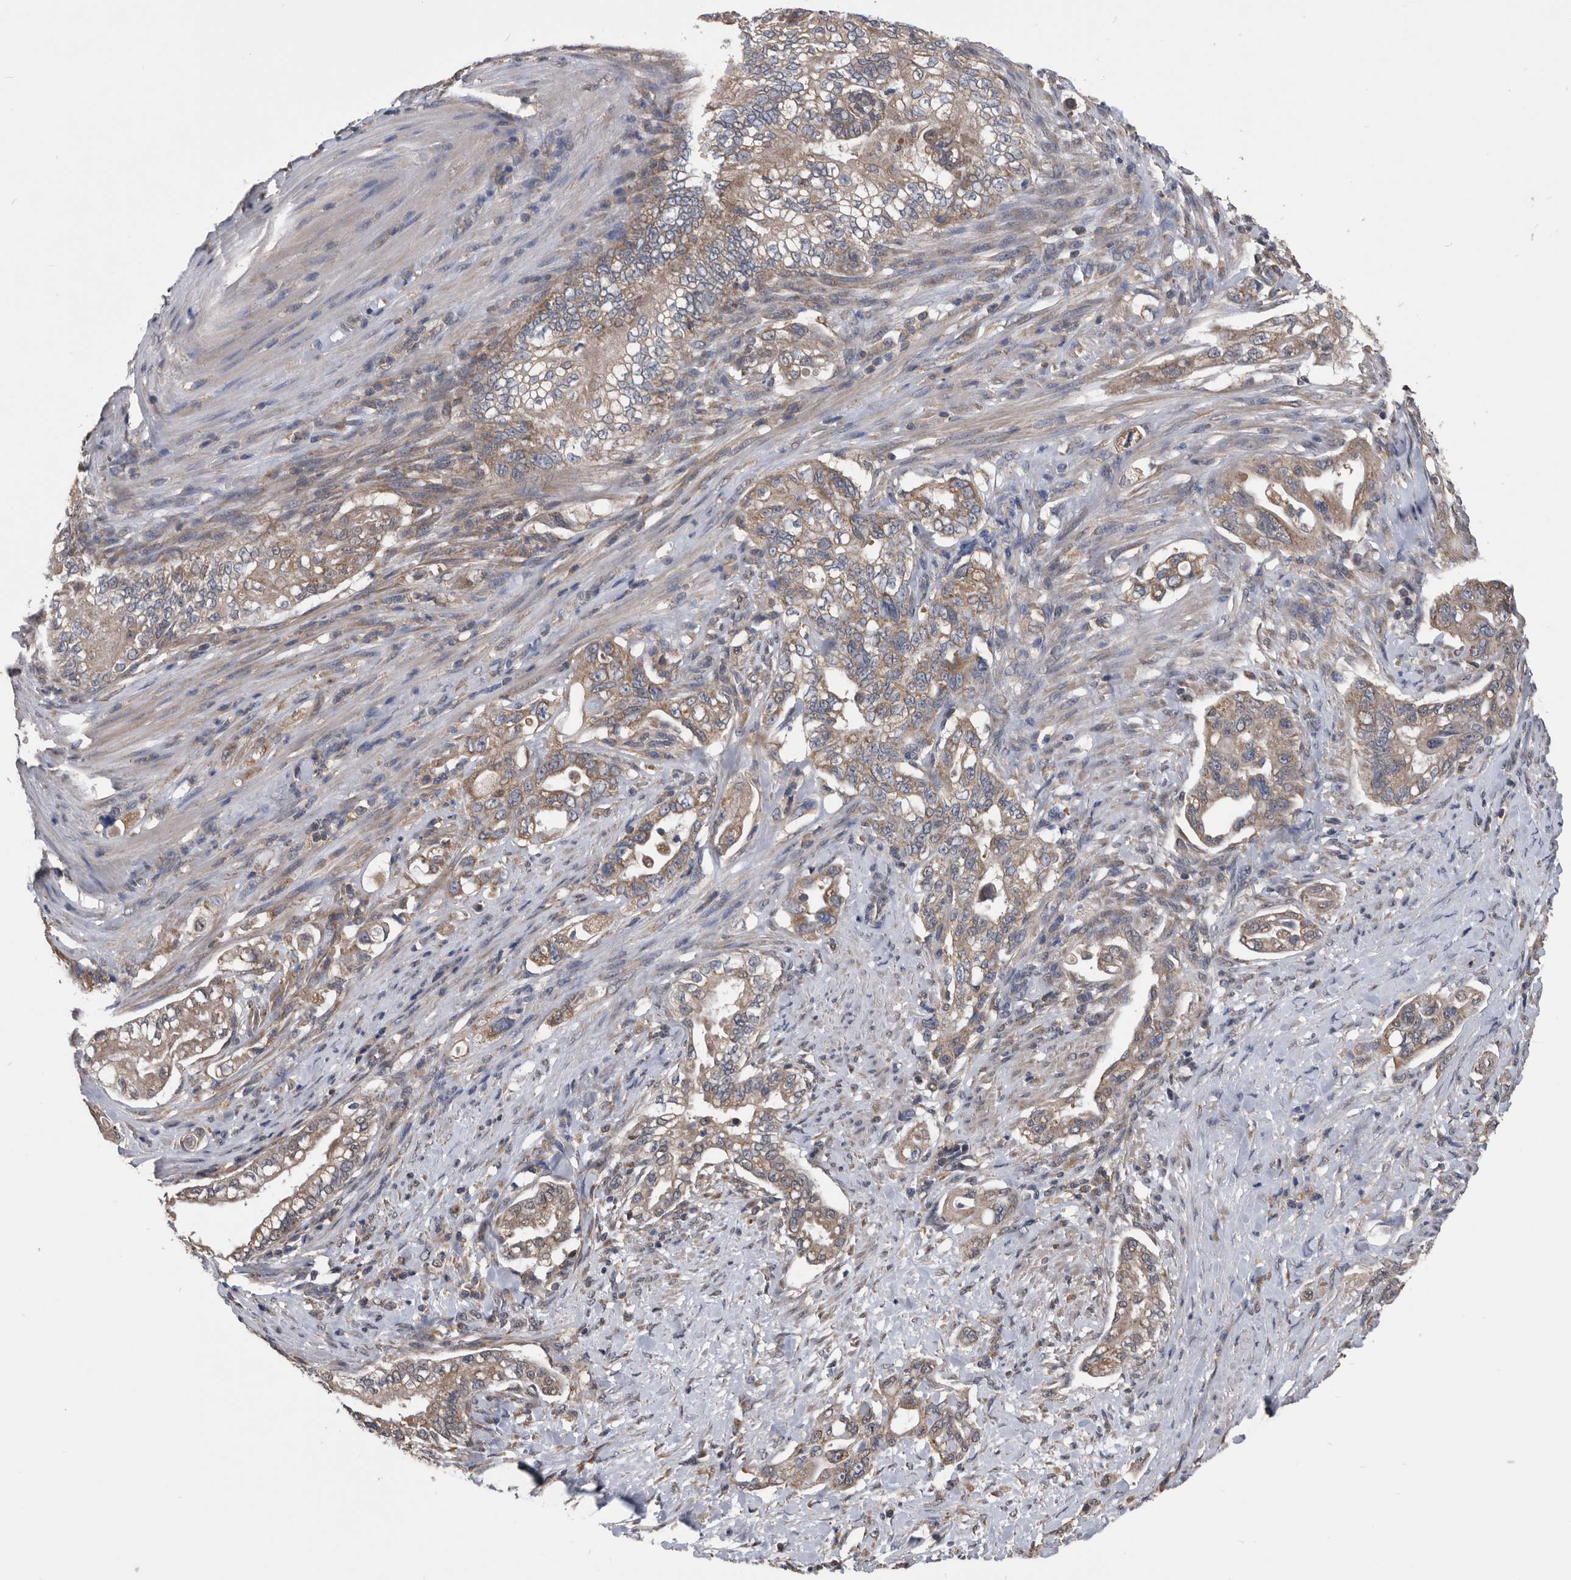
{"staining": {"intensity": "weak", "quantity": ">75%", "location": "cytoplasmic/membranous"}, "tissue": "pancreatic cancer", "cell_type": "Tumor cells", "image_type": "cancer", "snomed": [{"axis": "morphology", "description": "Normal tissue, NOS"}, {"axis": "topography", "description": "Pancreas"}], "caption": "Weak cytoplasmic/membranous protein expression is seen in about >75% of tumor cells in pancreatic cancer.", "gene": "NRBP1", "patient": {"sex": "male", "age": 42}}